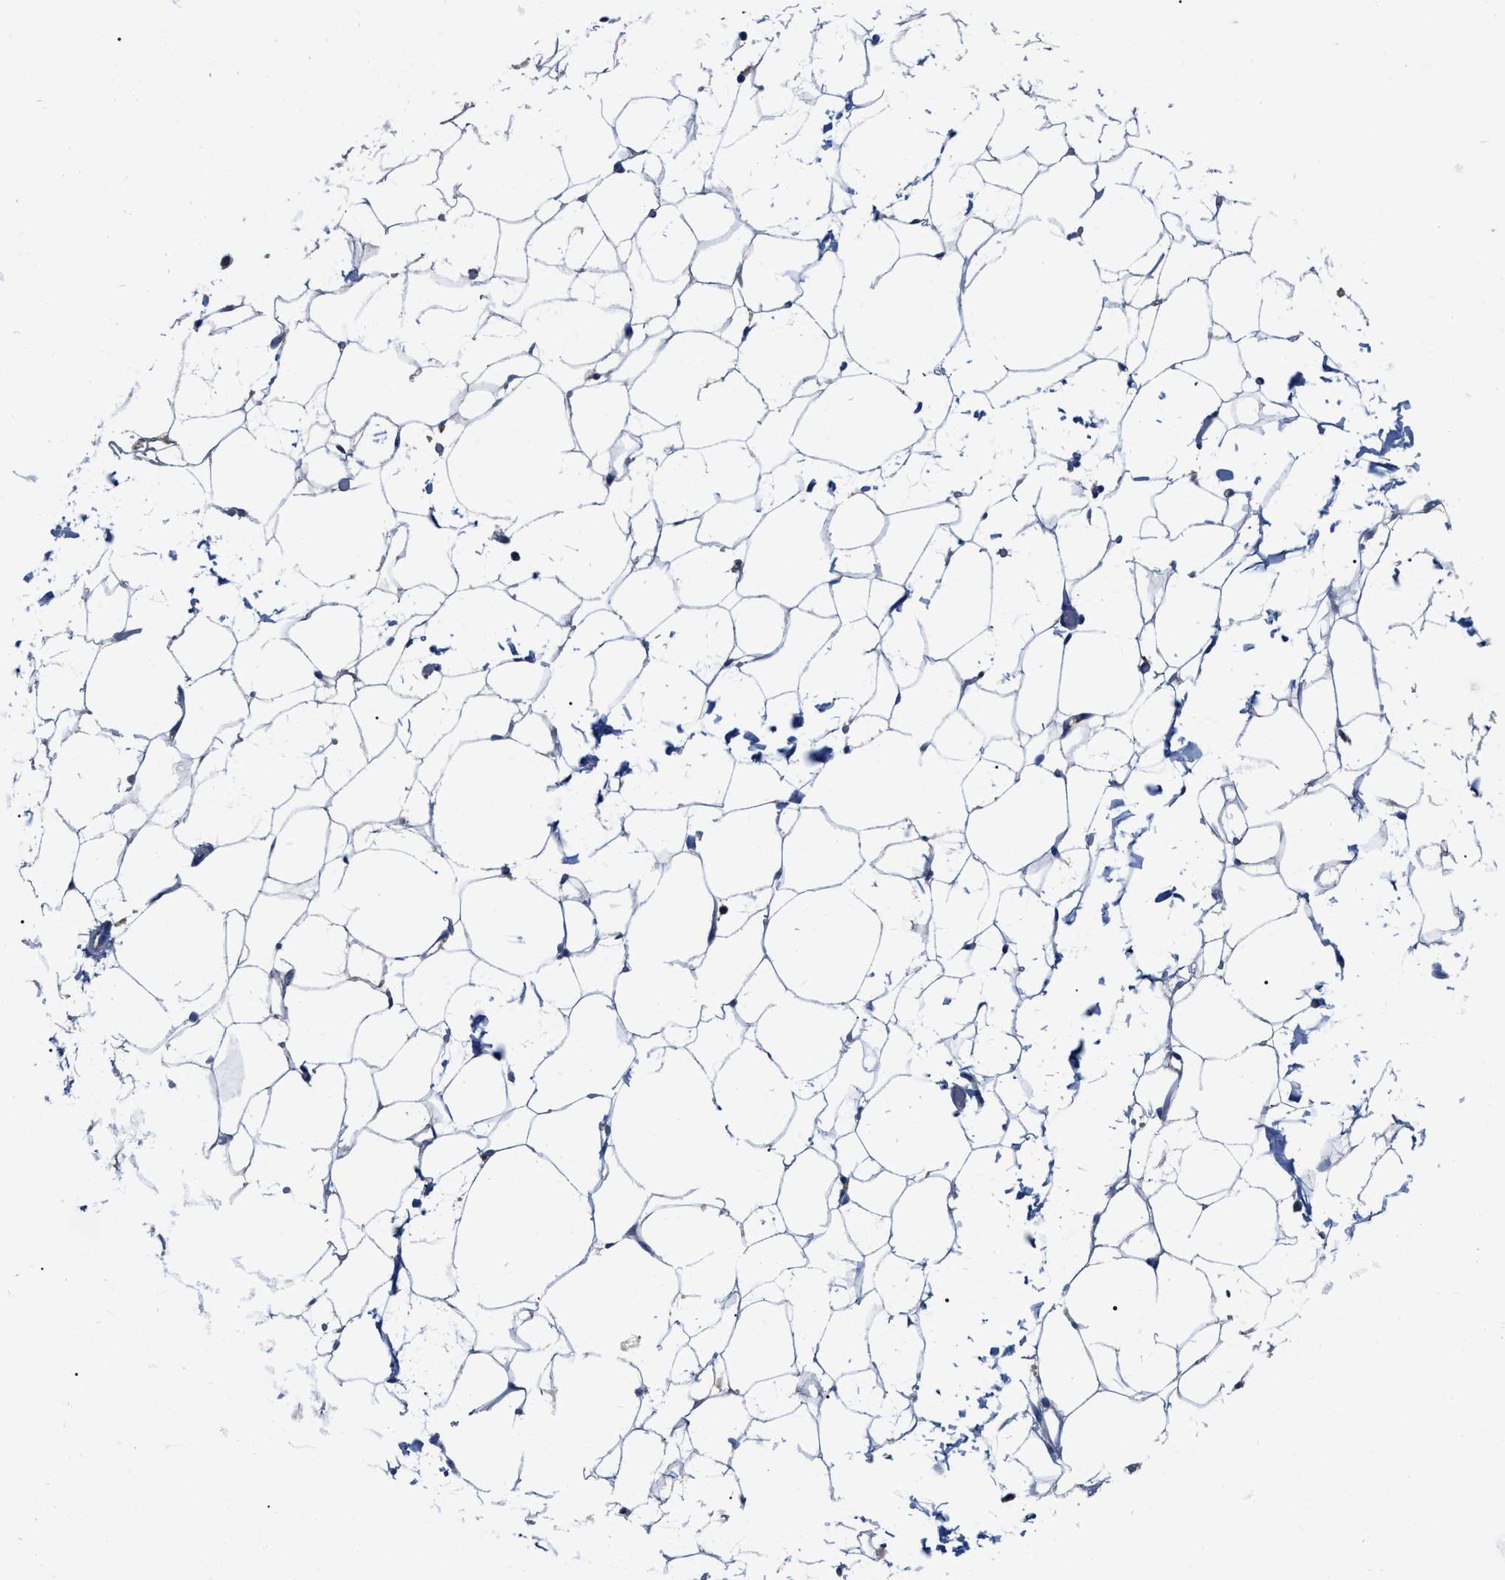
{"staining": {"intensity": "negative", "quantity": "none", "location": "none"}, "tissue": "adipose tissue", "cell_type": "Adipocytes", "image_type": "normal", "snomed": [{"axis": "morphology", "description": "Normal tissue, NOS"}, {"axis": "topography", "description": "Breast"}, {"axis": "topography", "description": "Soft tissue"}], "caption": "Immunohistochemistry image of normal adipose tissue: human adipose tissue stained with DAB shows no significant protein staining in adipocytes.", "gene": "GPR179", "patient": {"sex": "female", "age": 75}}